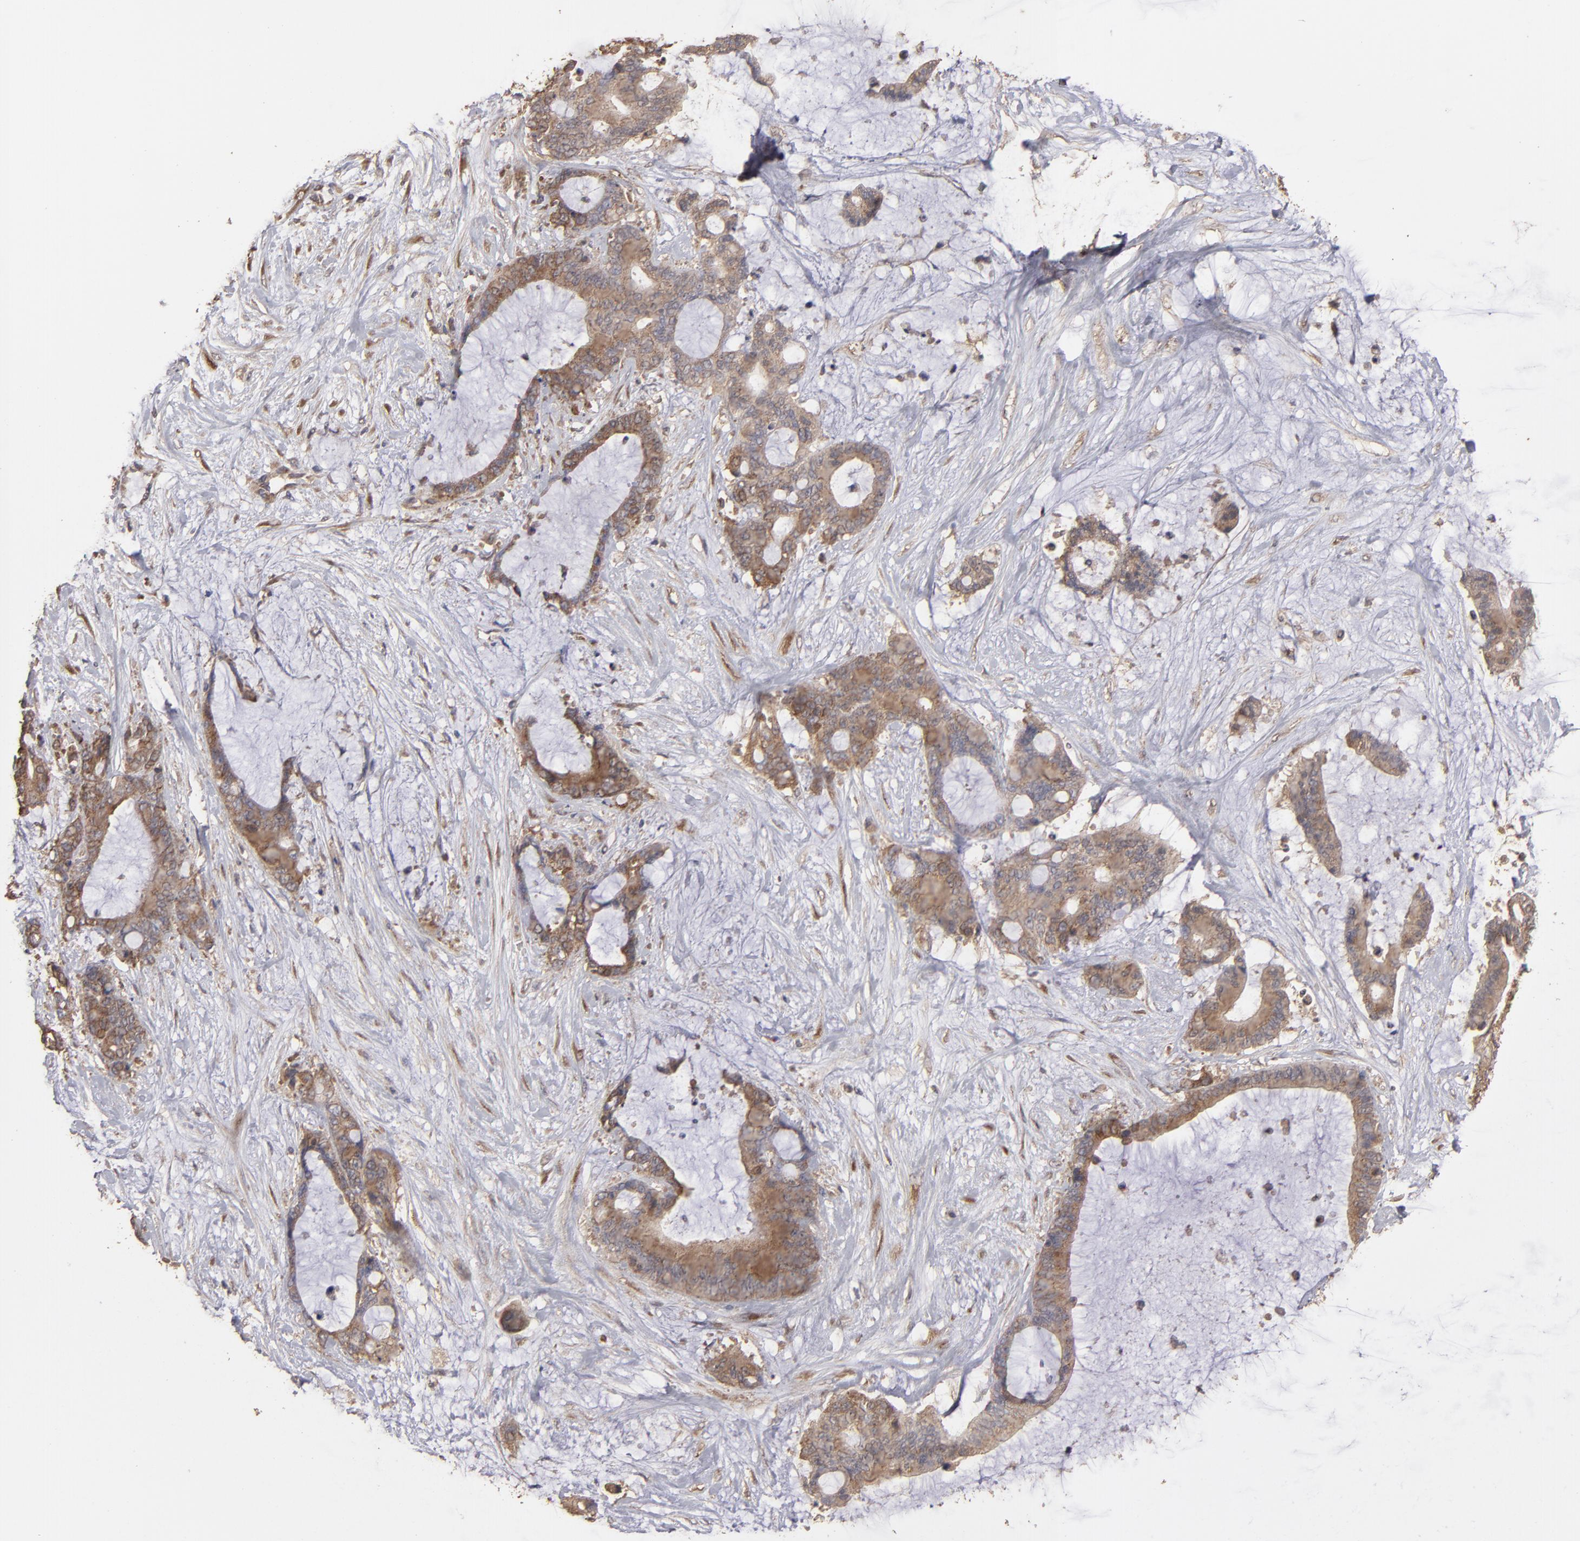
{"staining": {"intensity": "moderate", "quantity": ">75%", "location": "cytoplasmic/membranous"}, "tissue": "liver cancer", "cell_type": "Tumor cells", "image_type": "cancer", "snomed": [{"axis": "morphology", "description": "Cholangiocarcinoma"}, {"axis": "topography", "description": "Liver"}], "caption": "Moderate cytoplasmic/membranous protein expression is present in about >75% of tumor cells in liver cholangiocarcinoma.", "gene": "MMP2", "patient": {"sex": "female", "age": 73}}